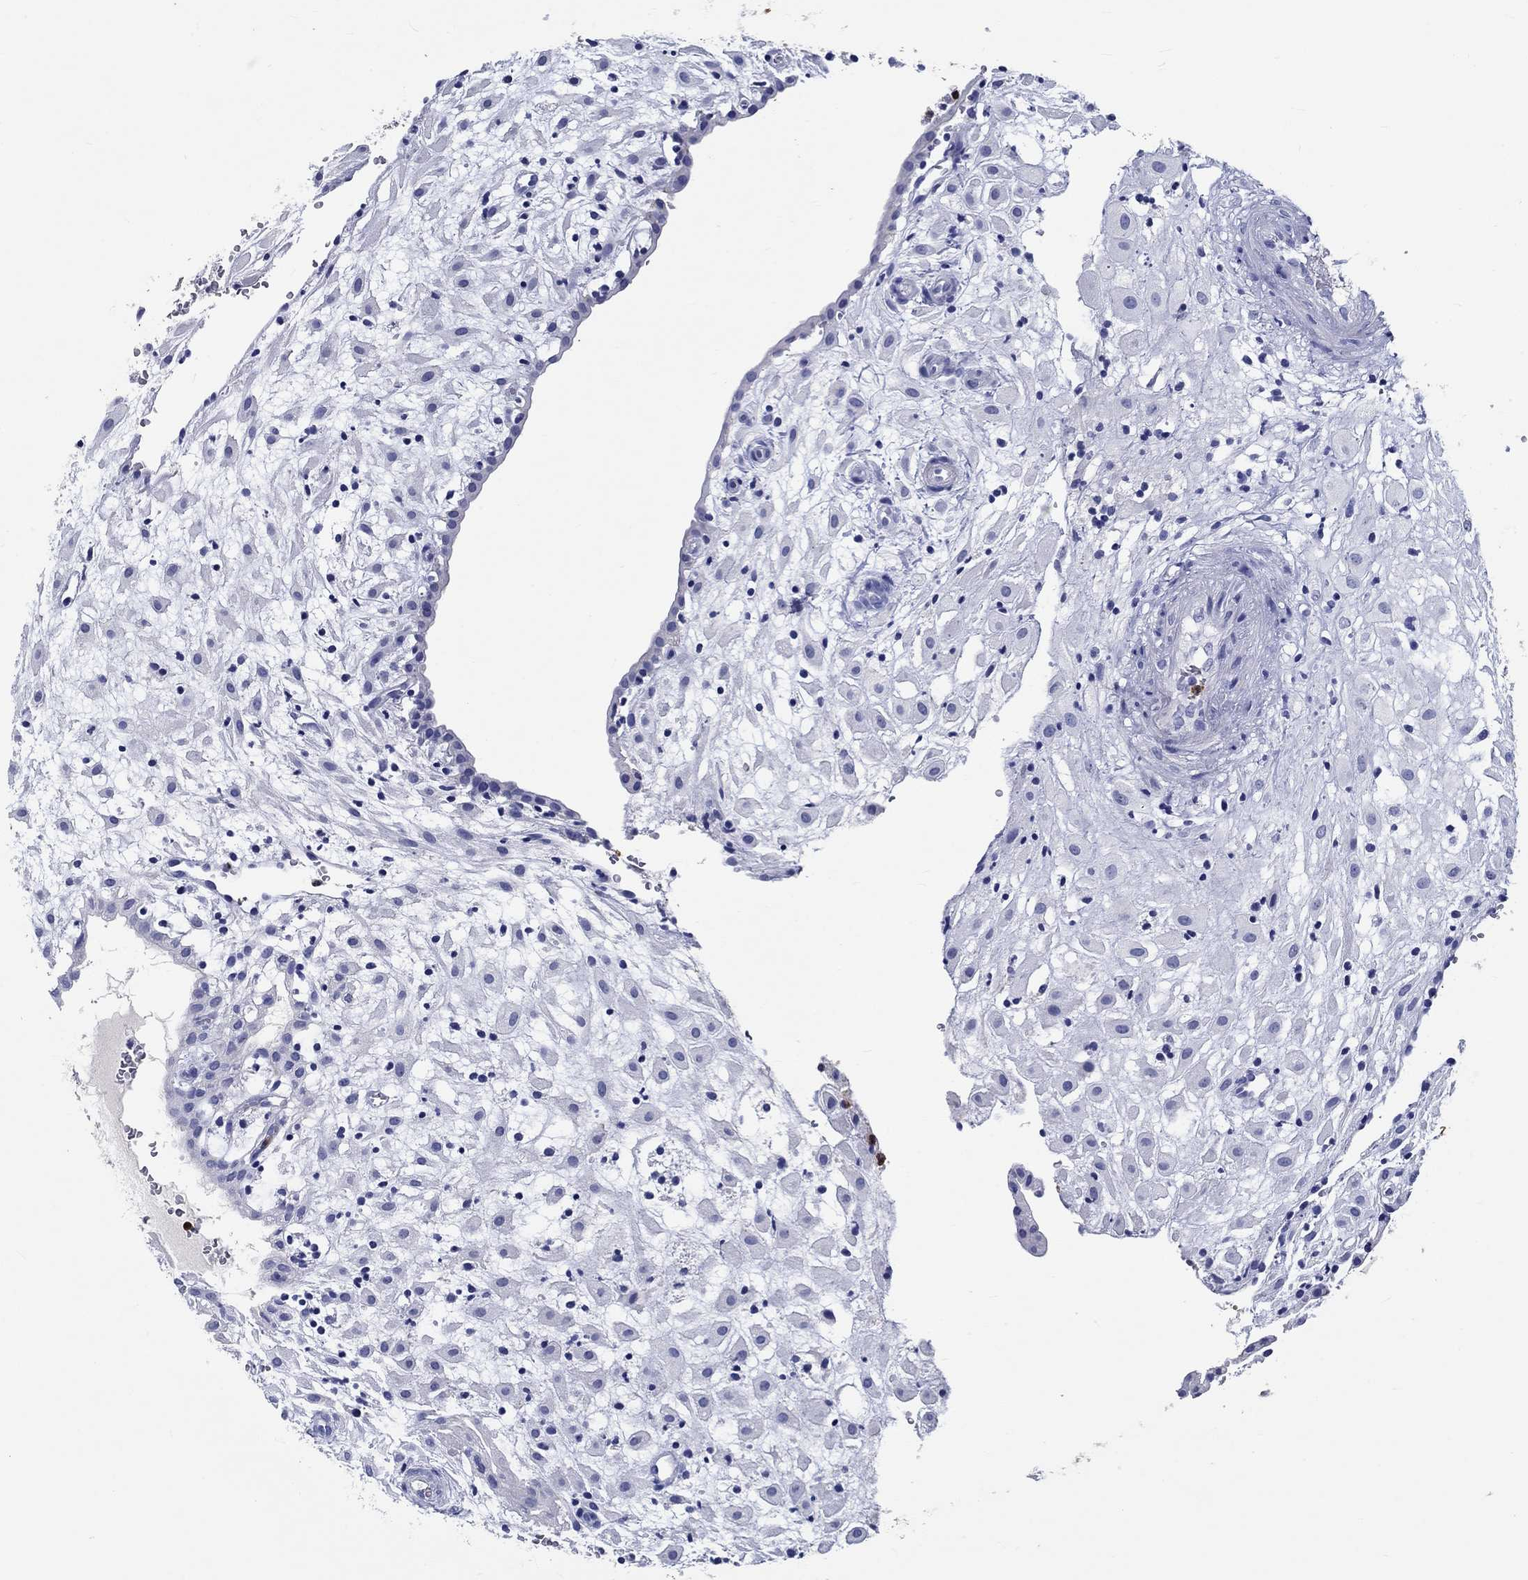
{"staining": {"intensity": "negative", "quantity": "none", "location": "none"}, "tissue": "placenta", "cell_type": "Decidual cells", "image_type": "normal", "snomed": [{"axis": "morphology", "description": "Normal tissue, NOS"}, {"axis": "topography", "description": "Placenta"}], "caption": "The immunohistochemistry micrograph has no significant positivity in decidual cells of placenta.", "gene": "EPX", "patient": {"sex": "female", "age": 24}}